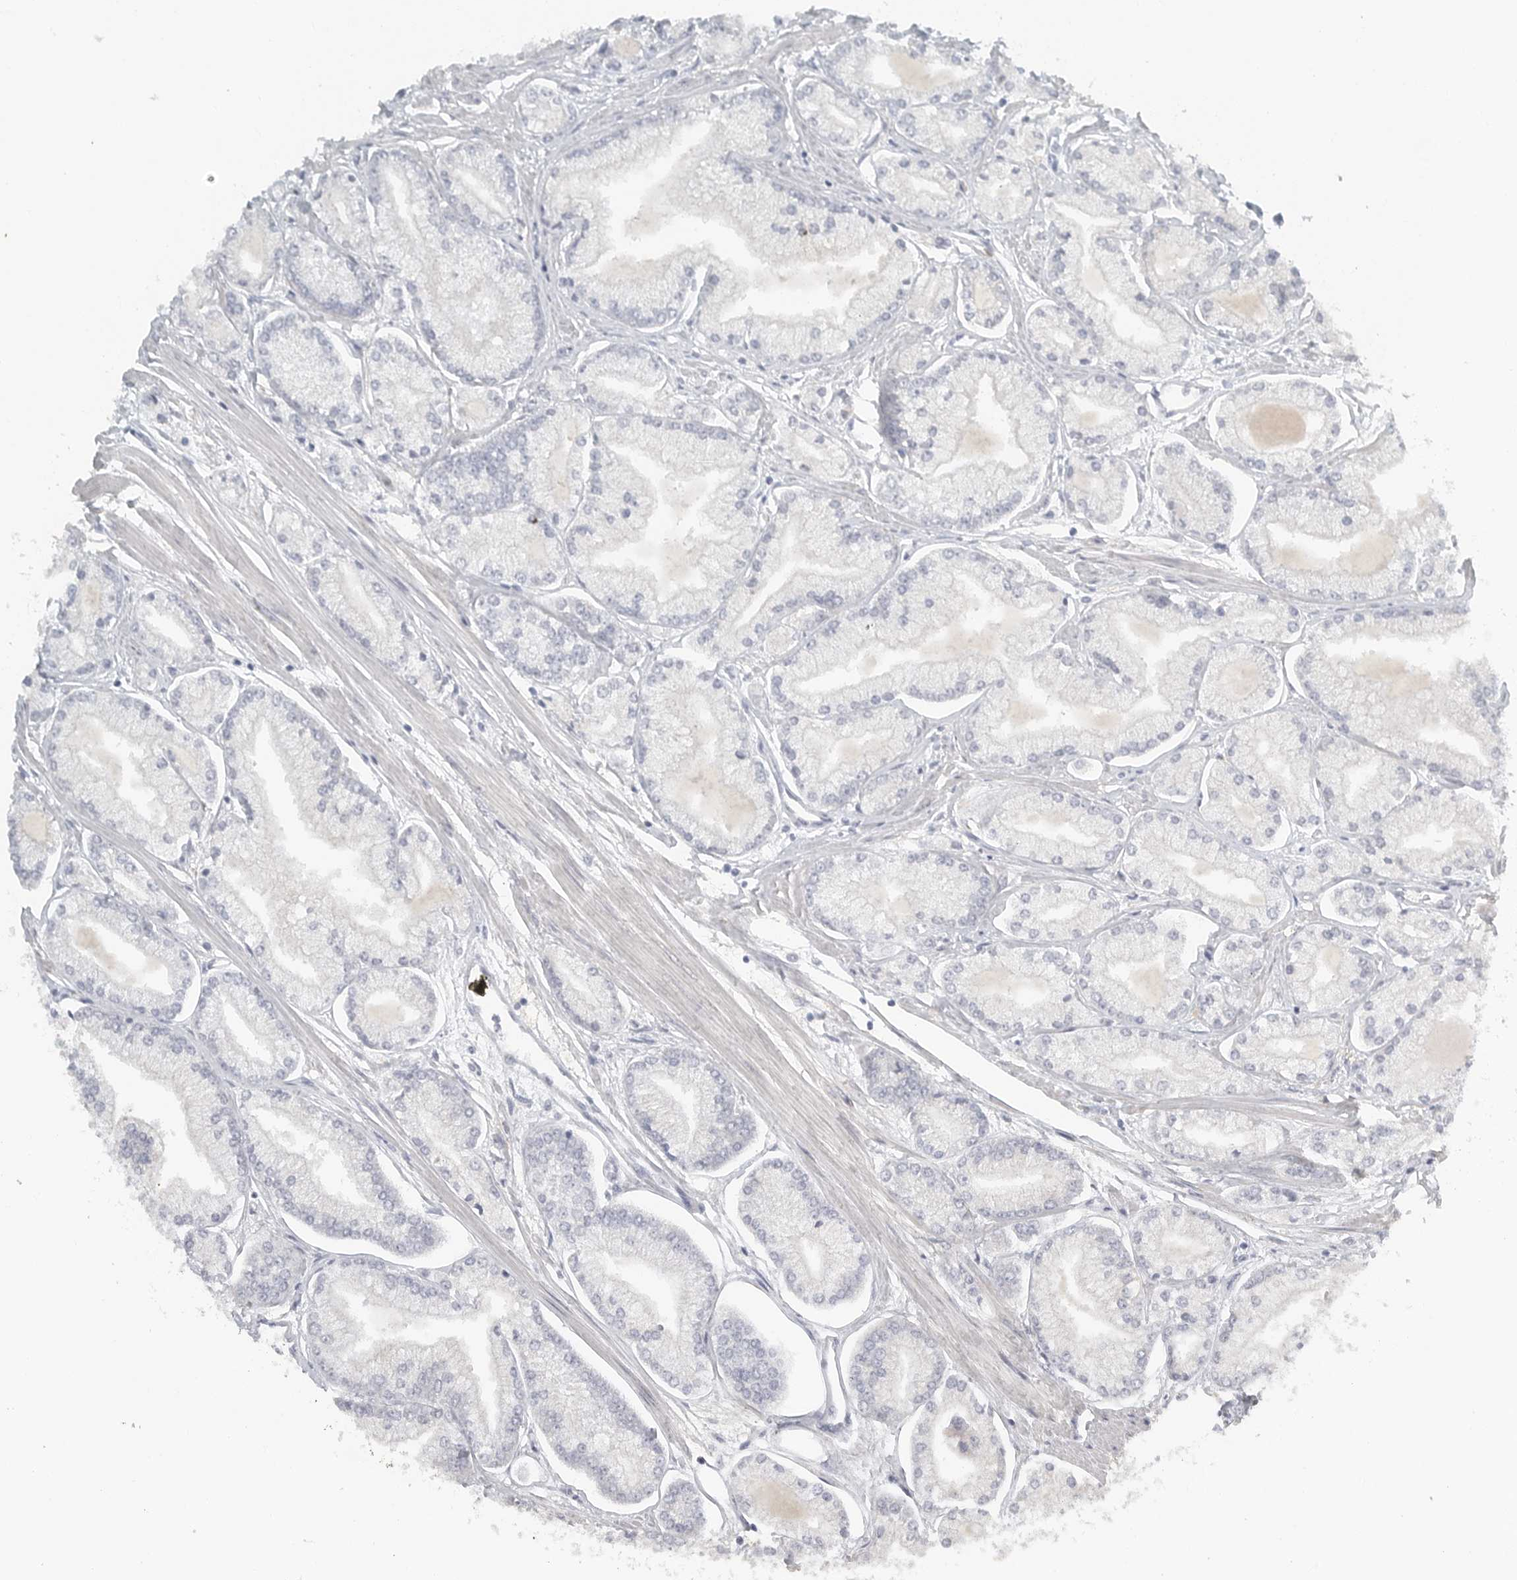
{"staining": {"intensity": "negative", "quantity": "none", "location": "none"}, "tissue": "prostate cancer", "cell_type": "Tumor cells", "image_type": "cancer", "snomed": [{"axis": "morphology", "description": "Adenocarcinoma, Low grade"}, {"axis": "topography", "description": "Prostate"}], "caption": "Protein analysis of adenocarcinoma (low-grade) (prostate) shows no significant expression in tumor cells. (DAB (3,3'-diaminobenzidine) IHC with hematoxylin counter stain).", "gene": "PAM", "patient": {"sex": "male", "age": 52}}